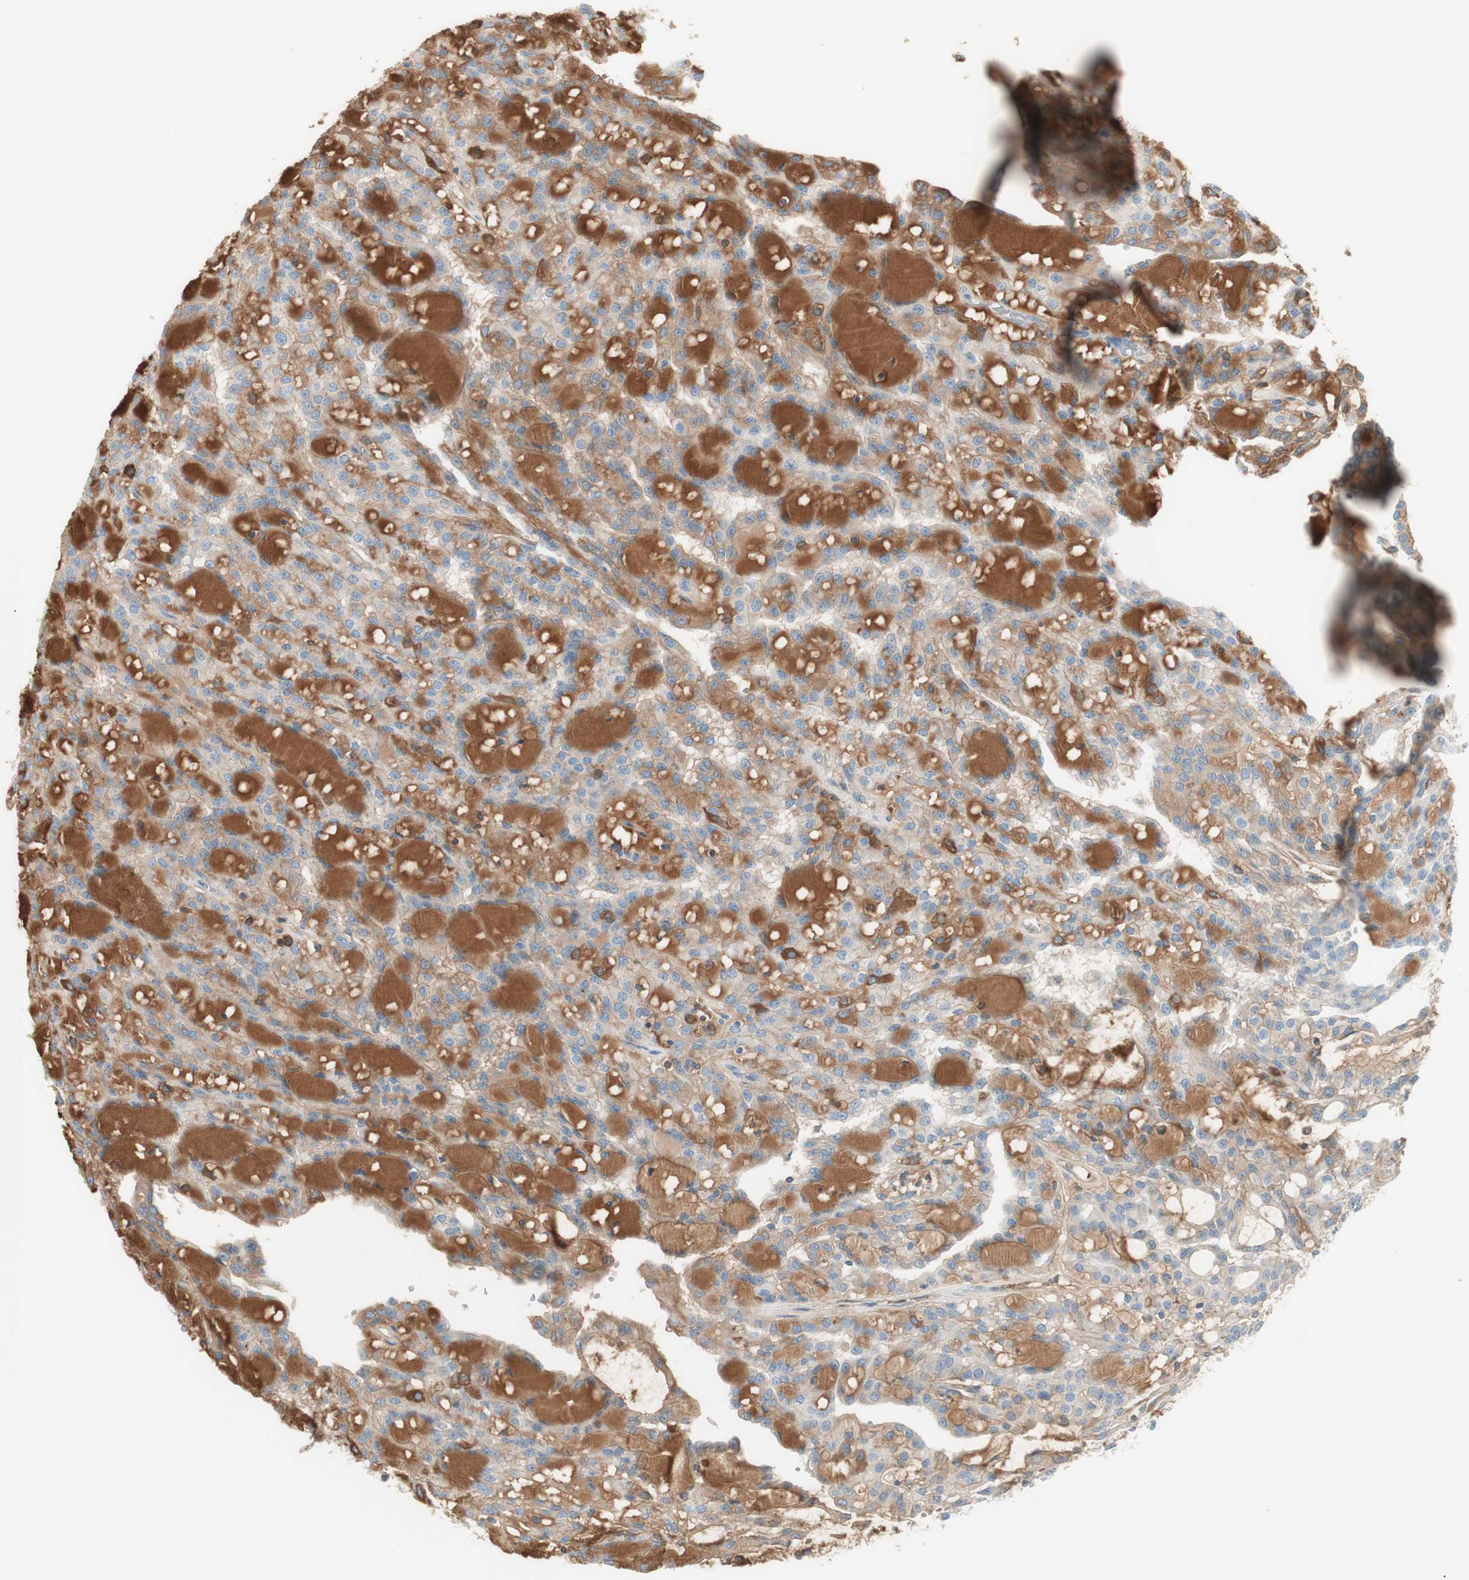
{"staining": {"intensity": "moderate", "quantity": "25%-75%", "location": "cytoplasmic/membranous"}, "tissue": "renal cancer", "cell_type": "Tumor cells", "image_type": "cancer", "snomed": [{"axis": "morphology", "description": "Adenocarcinoma, NOS"}, {"axis": "topography", "description": "Kidney"}], "caption": "DAB immunohistochemical staining of renal cancer exhibits moderate cytoplasmic/membranous protein expression in about 25%-75% of tumor cells.", "gene": "KNG1", "patient": {"sex": "male", "age": 63}}